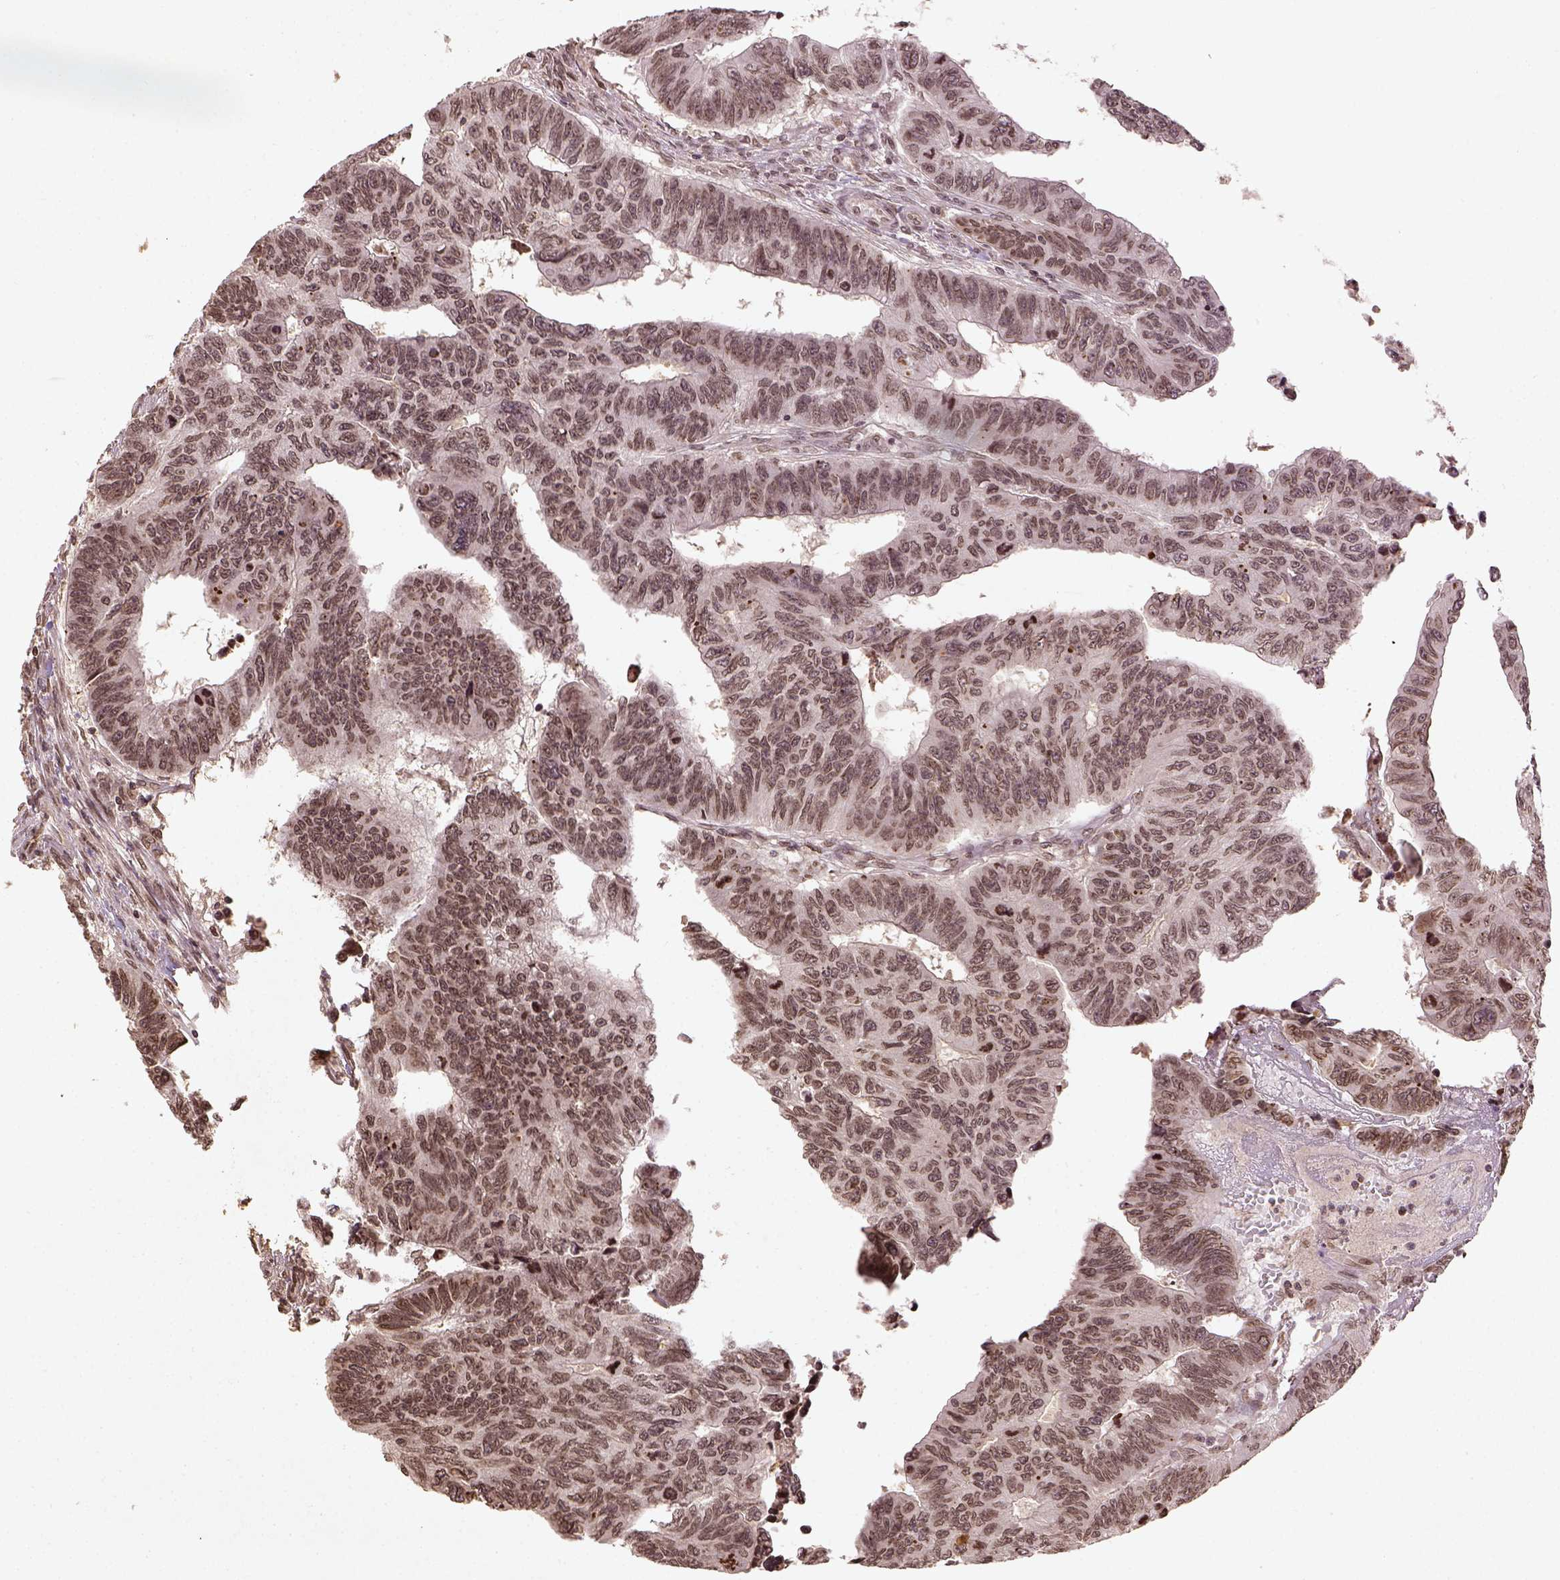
{"staining": {"intensity": "moderate", "quantity": ">75%", "location": "nuclear"}, "tissue": "colorectal cancer", "cell_type": "Tumor cells", "image_type": "cancer", "snomed": [{"axis": "morphology", "description": "Adenocarcinoma, NOS"}, {"axis": "topography", "description": "Rectum"}], "caption": "Tumor cells exhibit medium levels of moderate nuclear expression in about >75% of cells in colorectal cancer.", "gene": "BANF1", "patient": {"sex": "female", "age": 85}}